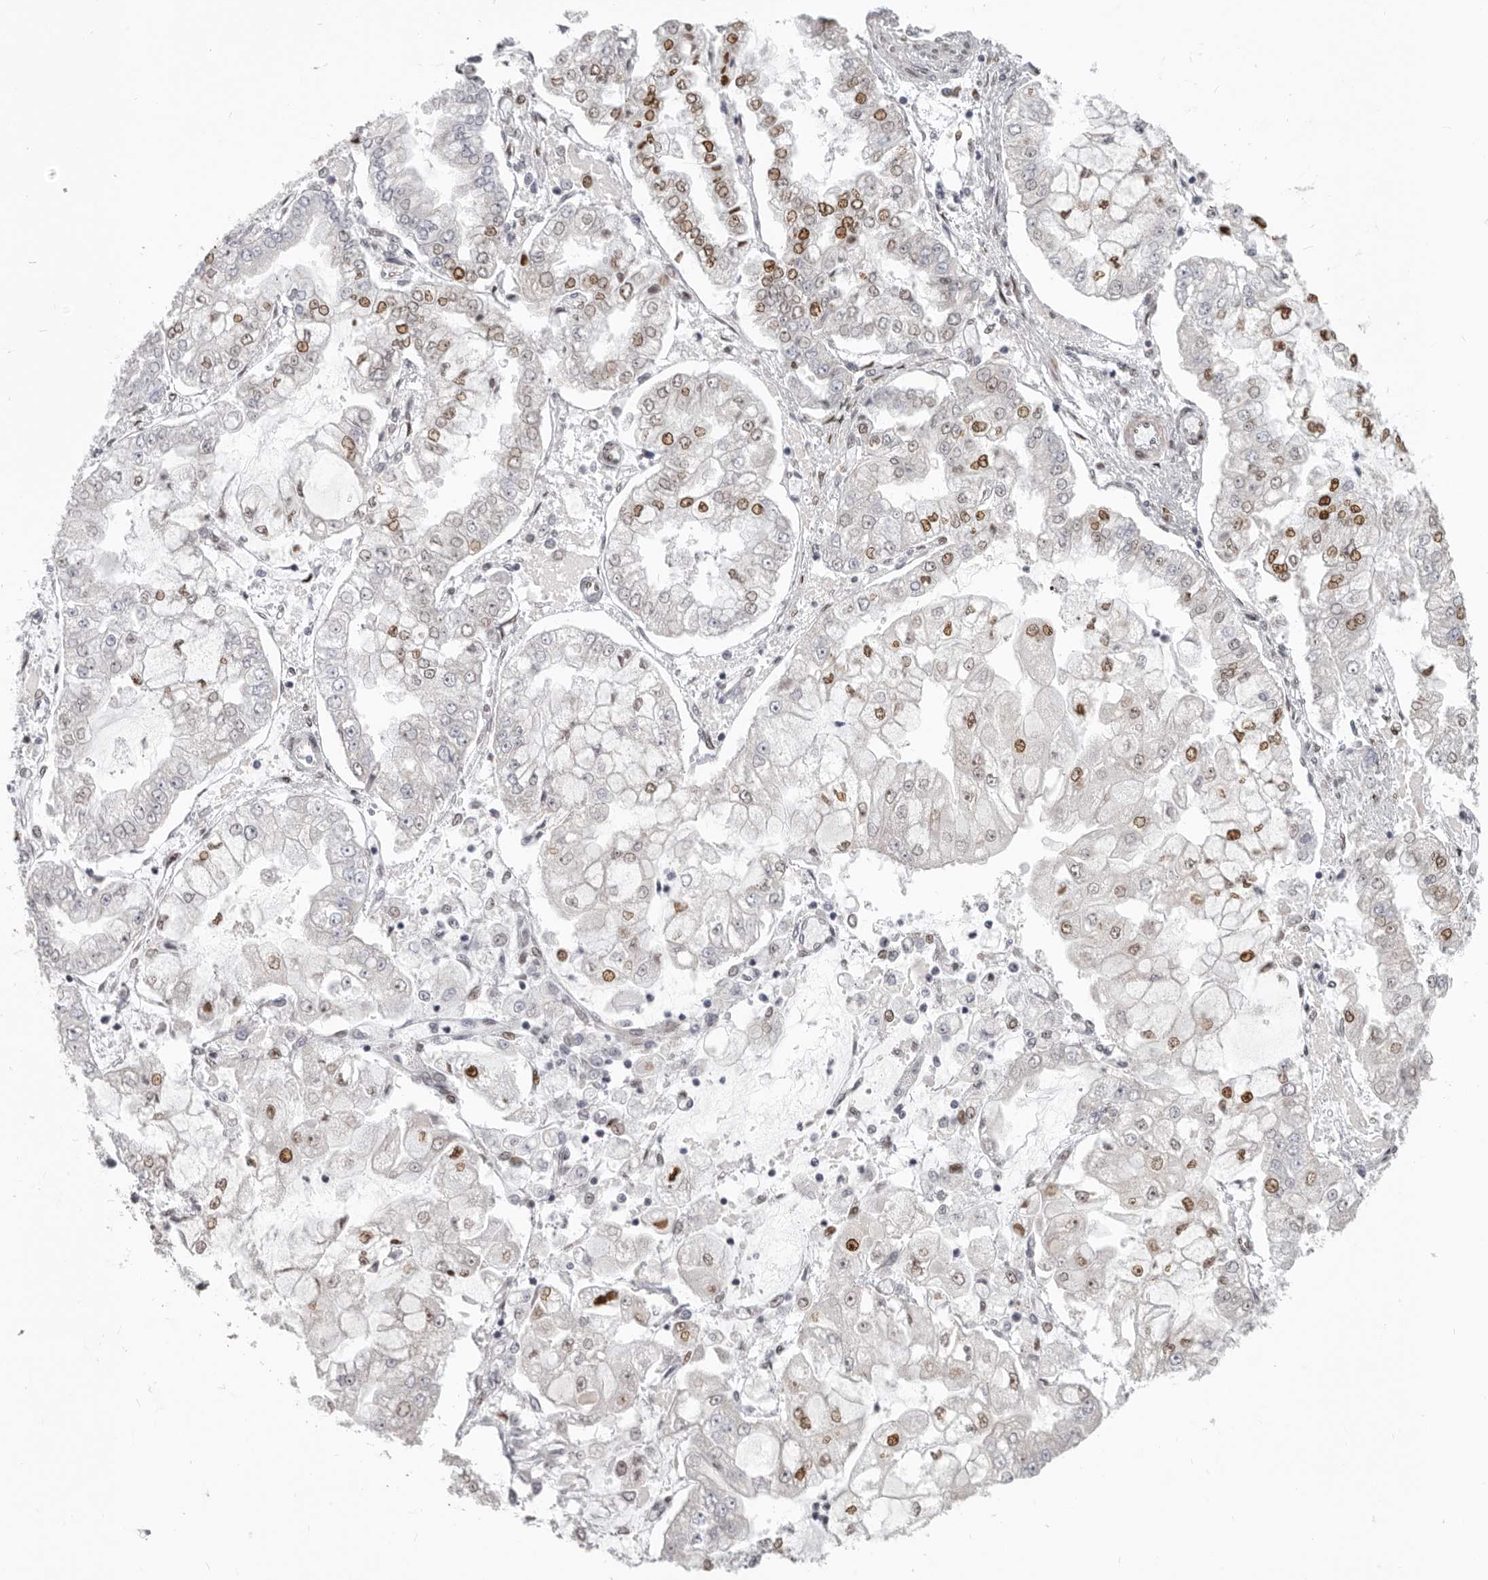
{"staining": {"intensity": "moderate", "quantity": "25%-75%", "location": "nuclear"}, "tissue": "stomach cancer", "cell_type": "Tumor cells", "image_type": "cancer", "snomed": [{"axis": "morphology", "description": "Adenocarcinoma, NOS"}, {"axis": "topography", "description": "Stomach"}], "caption": "IHC (DAB (3,3'-diaminobenzidine)) staining of stomach cancer (adenocarcinoma) shows moderate nuclear protein staining in approximately 25%-75% of tumor cells.", "gene": "SRP19", "patient": {"sex": "male", "age": 76}}